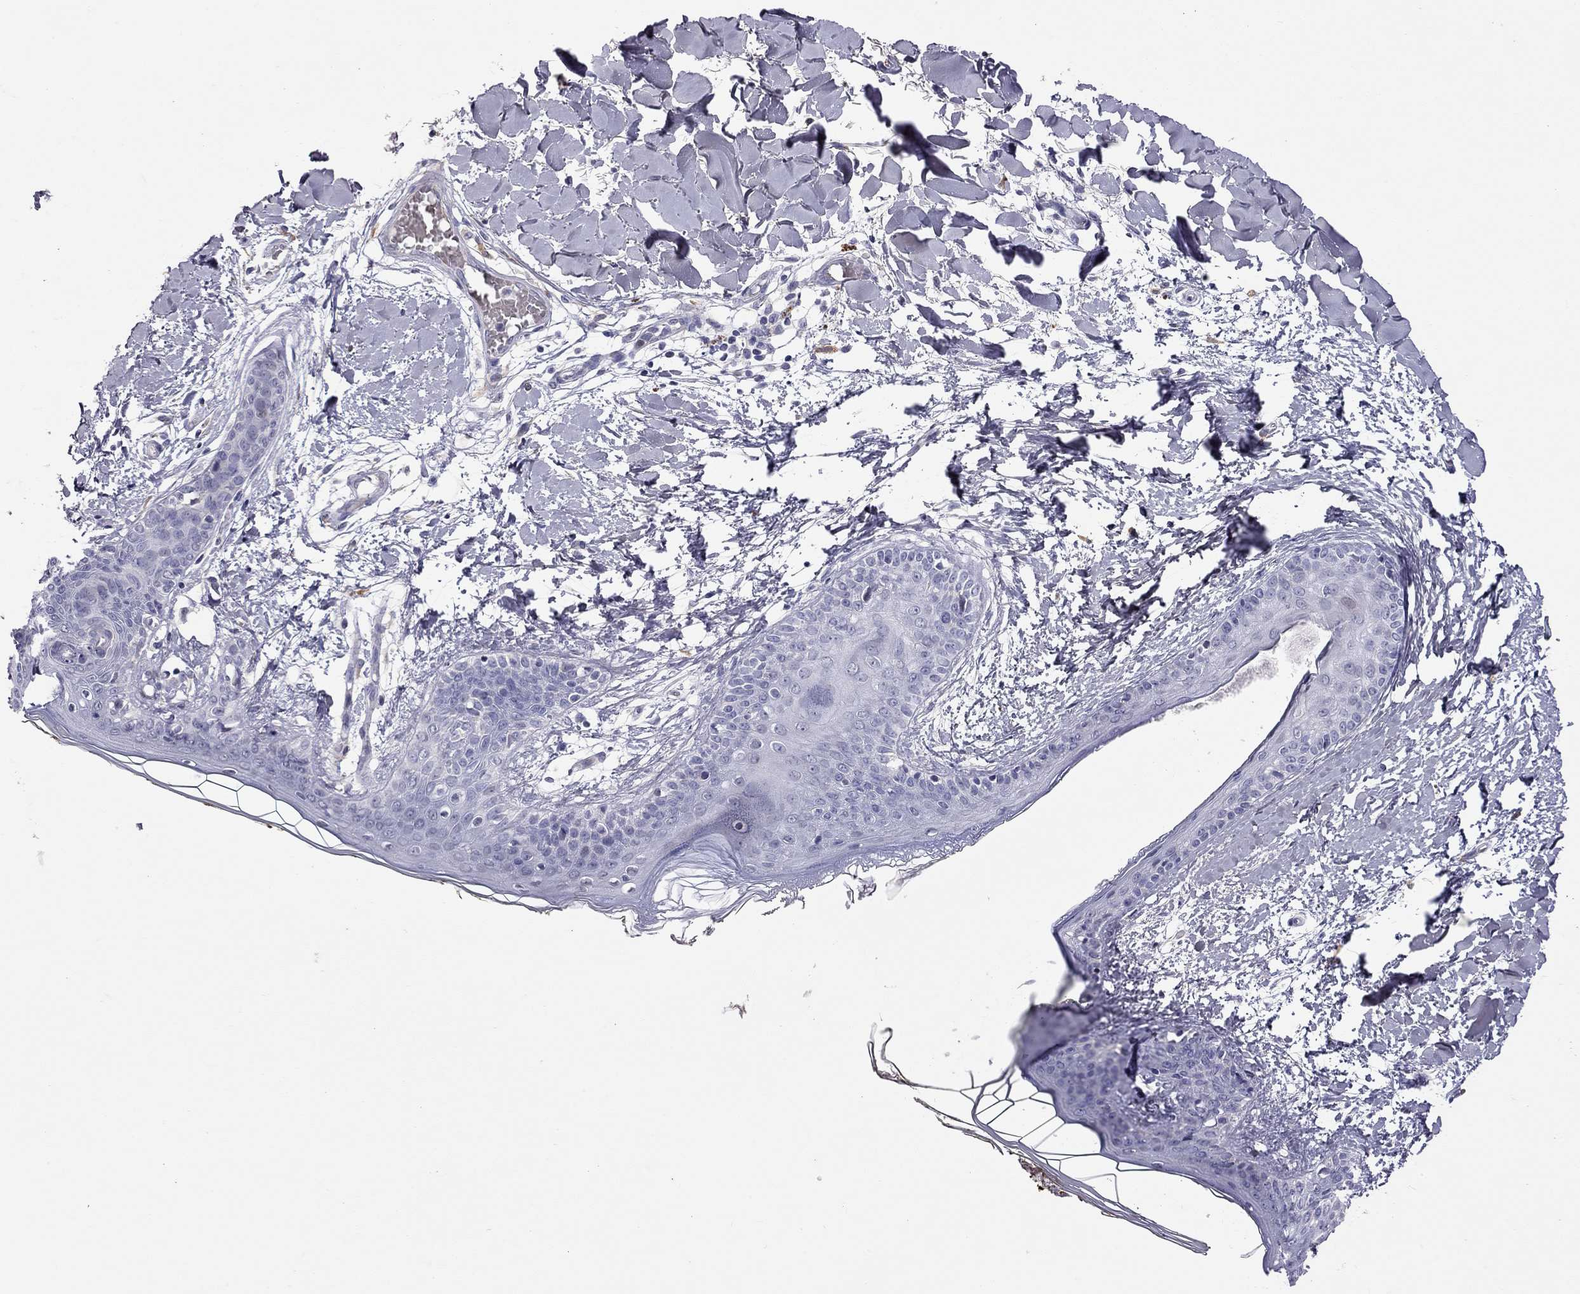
{"staining": {"intensity": "negative", "quantity": "none", "location": "none"}, "tissue": "skin", "cell_type": "Fibroblasts", "image_type": "normal", "snomed": [{"axis": "morphology", "description": "Normal tissue, NOS"}, {"axis": "topography", "description": "Skin"}], "caption": "Immunohistochemistry (IHC) of unremarkable human skin shows no staining in fibroblasts.", "gene": "C8orf88", "patient": {"sex": "female", "age": 34}}